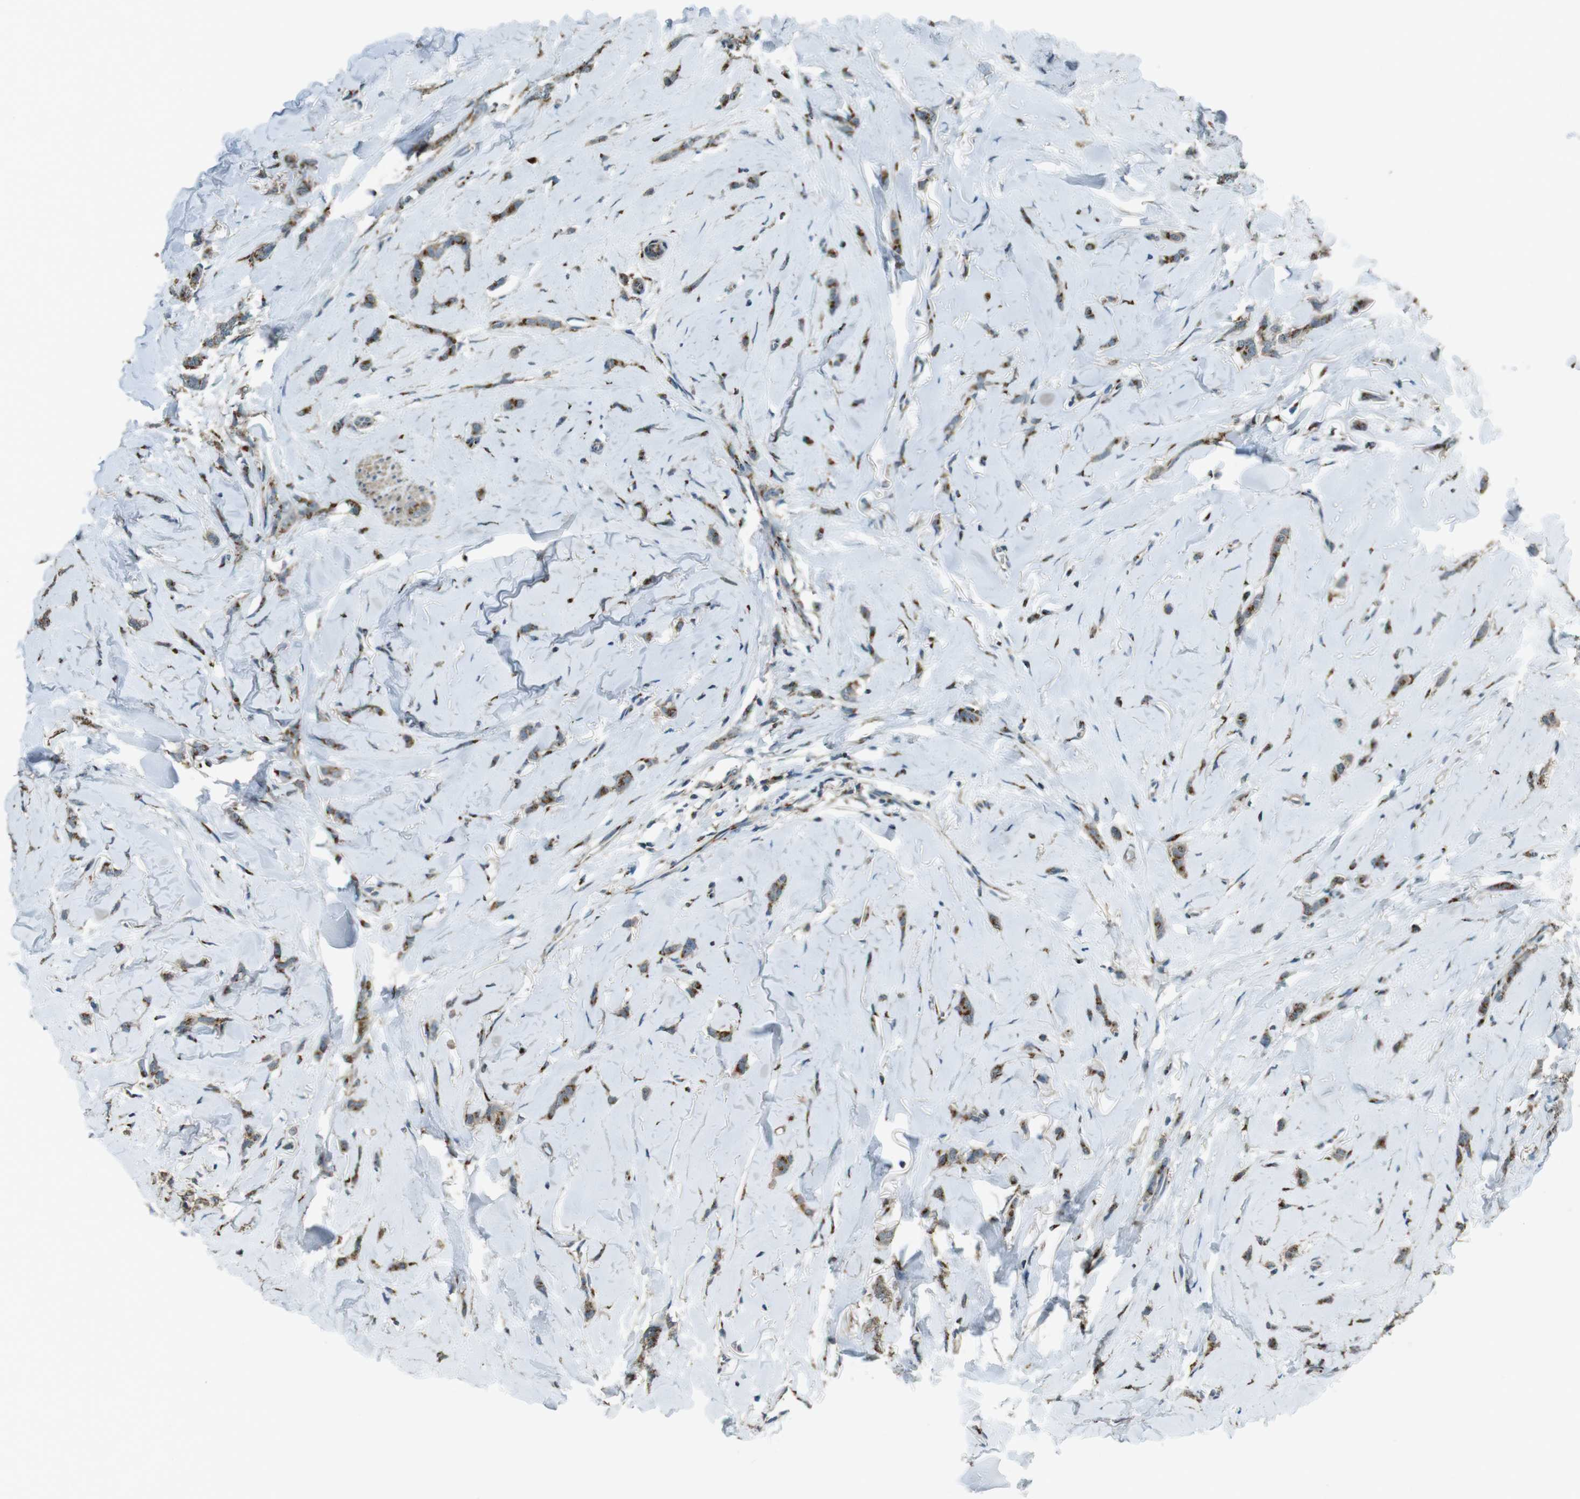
{"staining": {"intensity": "strong", "quantity": ">75%", "location": "cytoplasmic/membranous"}, "tissue": "breast cancer", "cell_type": "Tumor cells", "image_type": "cancer", "snomed": [{"axis": "morphology", "description": "Lobular carcinoma"}, {"axis": "topography", "description": "Skin"}, {"axis": "topography", "description": "Breast"}], "caption": "An image of human breast lobular carcinoma stained for a protein shows strong cytoplasmic/membranous brown staining in tumor cells. Nuclei are stained in blue.", "gene": "TMEM115", "patient": {"sex": "female", "age": 46}}